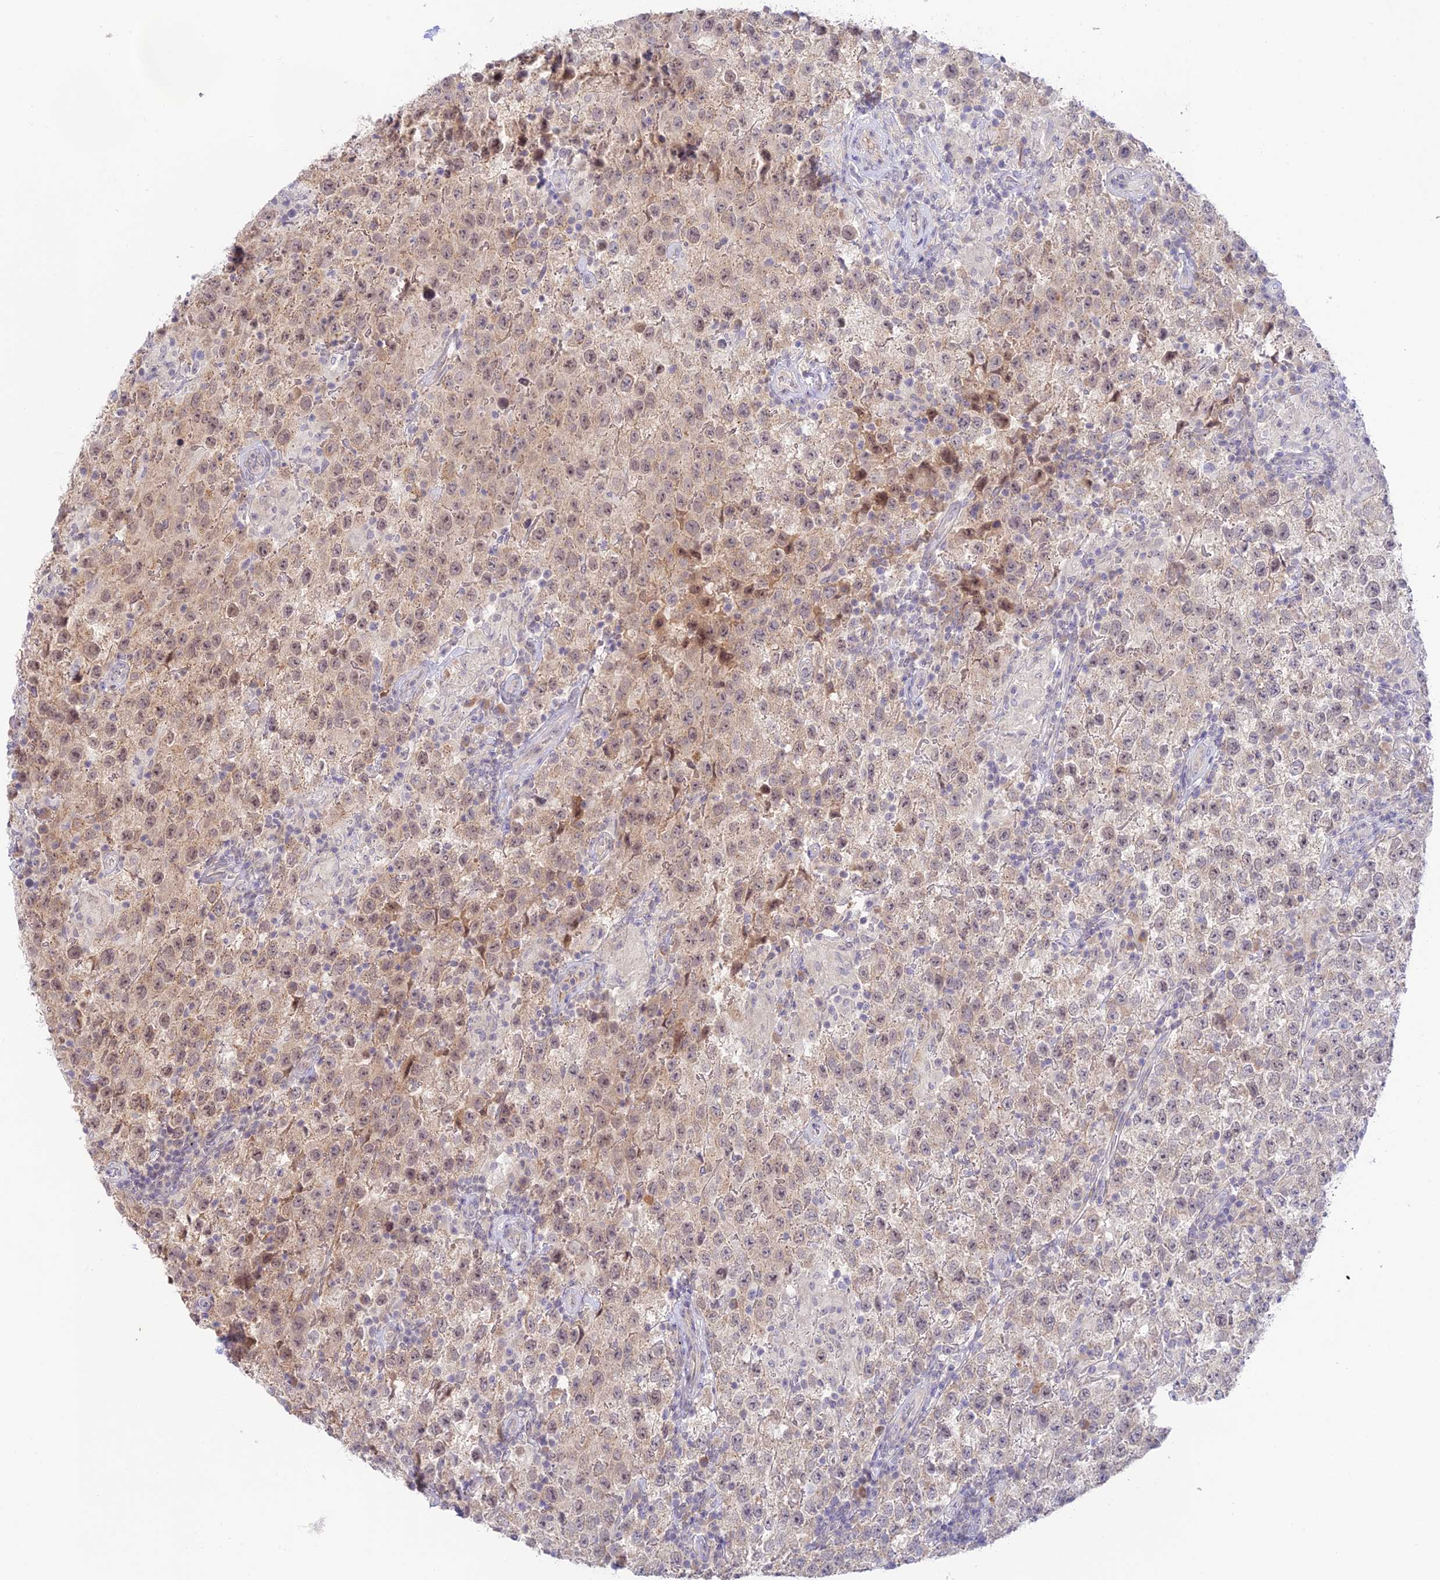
{"staining": {"intensity": "weak", "quantity": "25%-75%", "location": "cytoplasmic/membranous,nuclear"}, "tissue": "testis cancer", "cell_type": "Tumor cells", "image_type": "cancer", "snomed": [{"axis": "morphology", "description": "Seminoma, NOS"}, {"axis": "morphology", "description": "Carcinoma, Embryonal, NOS"}, {"axis": "topography", "description": "Testis"}], "caption": "Immunohistochemical staining of testis cancer demonstrates low levels of weak cytoplasmic/membranous and nuclear staining in about 25%-75% of tumor cells. The staining was performed using DAB (3,3'-diaminobenzidine) to visualize the protein expression in brown, while the nuclei were stained in blue with hematoxylin (Magnification: 20x).", "gene": "CAMSAP3", "patient": {"sex": "male", "age": 41}}